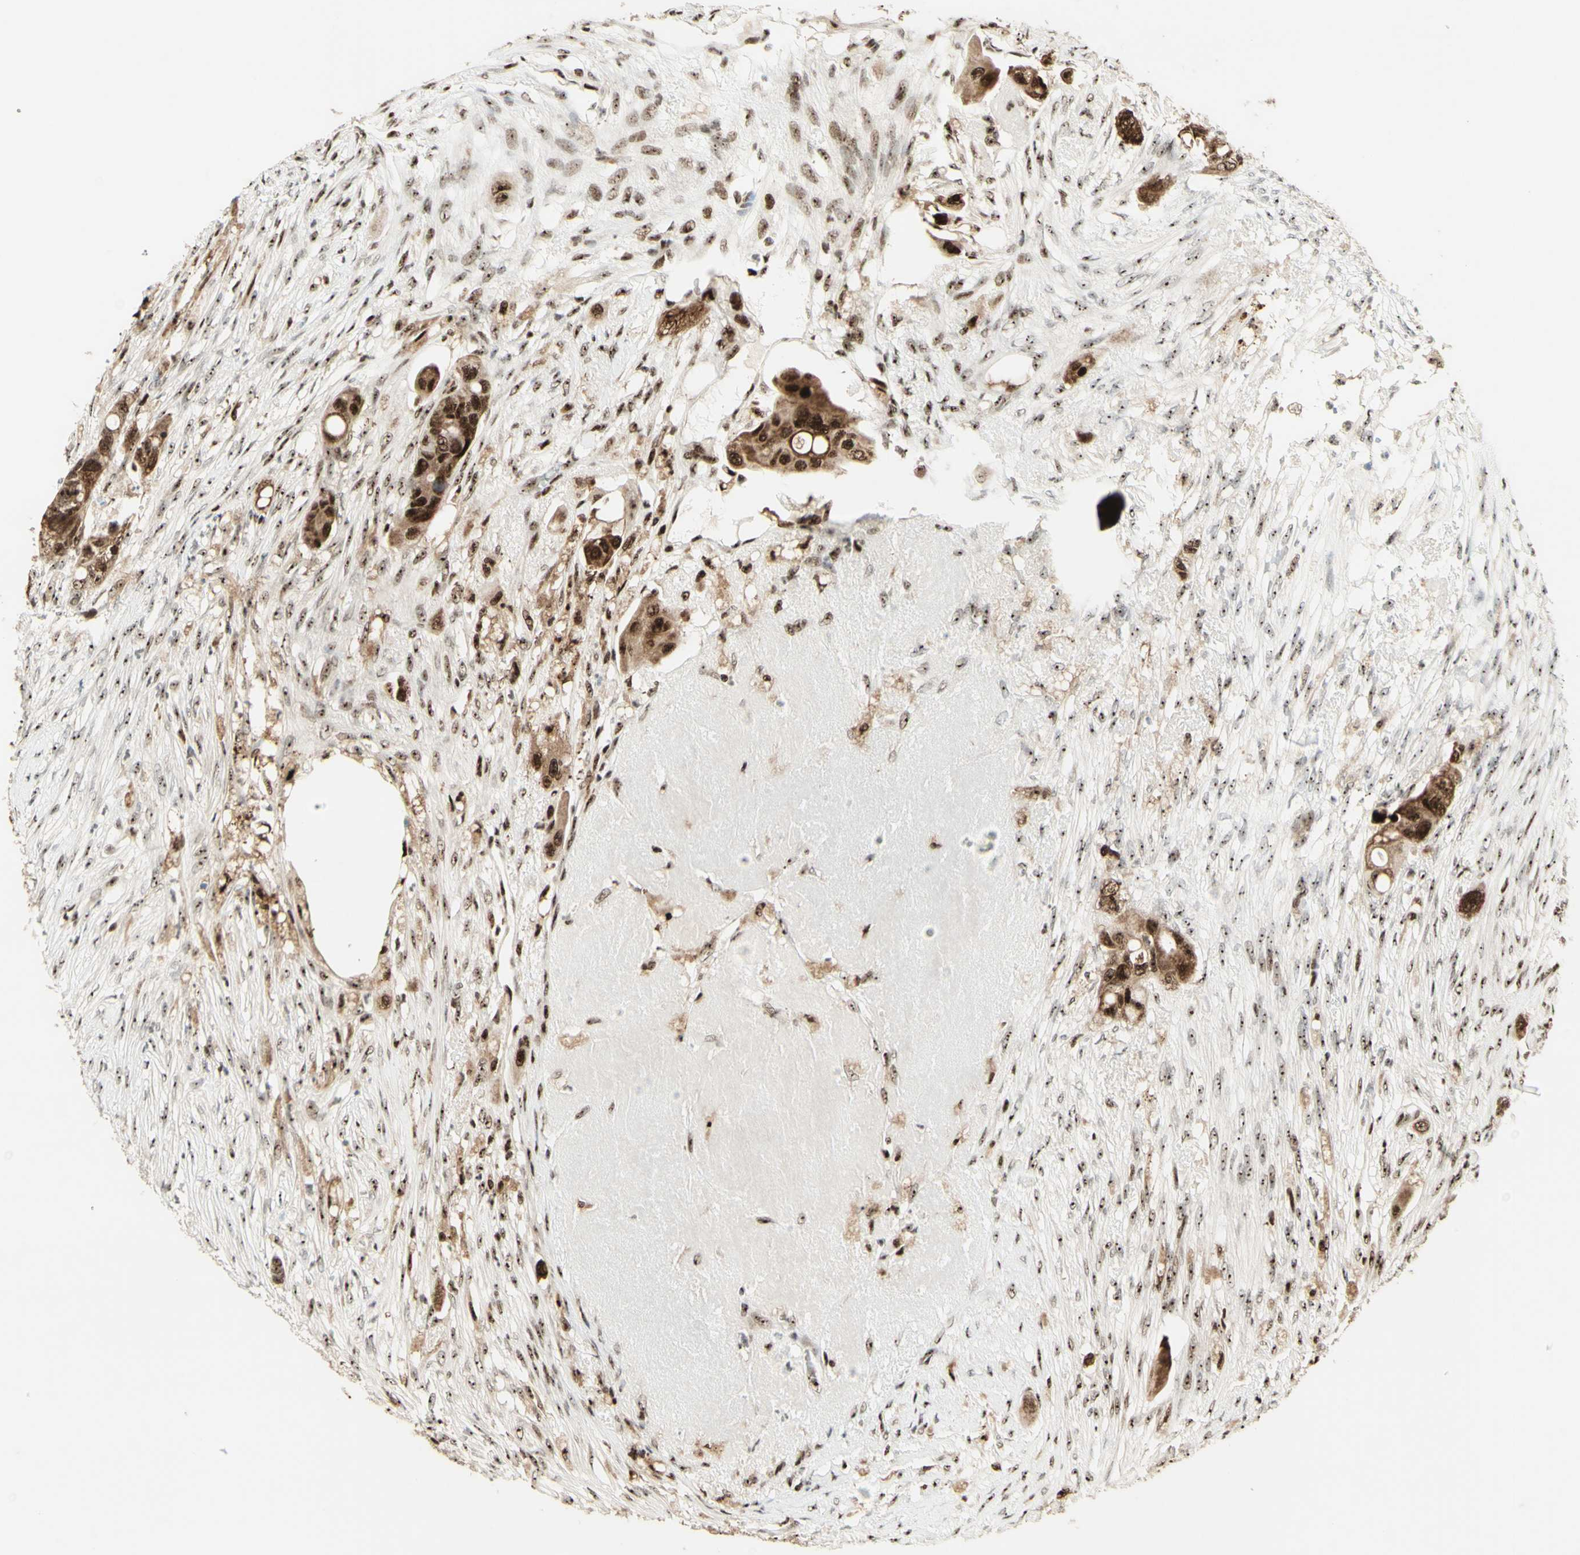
{"staining": {"intensity": "strong", "quantity": ">75%", "location": "cytoplasmic/membranous,nuclear"}, "tissue": "colorectal cancer", "cell_type": "Tumor cells", "image_type": "cancer", "snomed": [{"axis": "morphology", "description": "Adenocarcinoma, NOS"}, {"axis": "topography", "description": "Colon"}], "caption": "Immunohistochemical staining of human colorectal adenocarcinoma demonstrates strong cytoplasmic/membranous and nuclear protein positivity in about >75% of tumor cells.", "gene": "DHX9", "patient": {"sex": "female", "age": 57}}